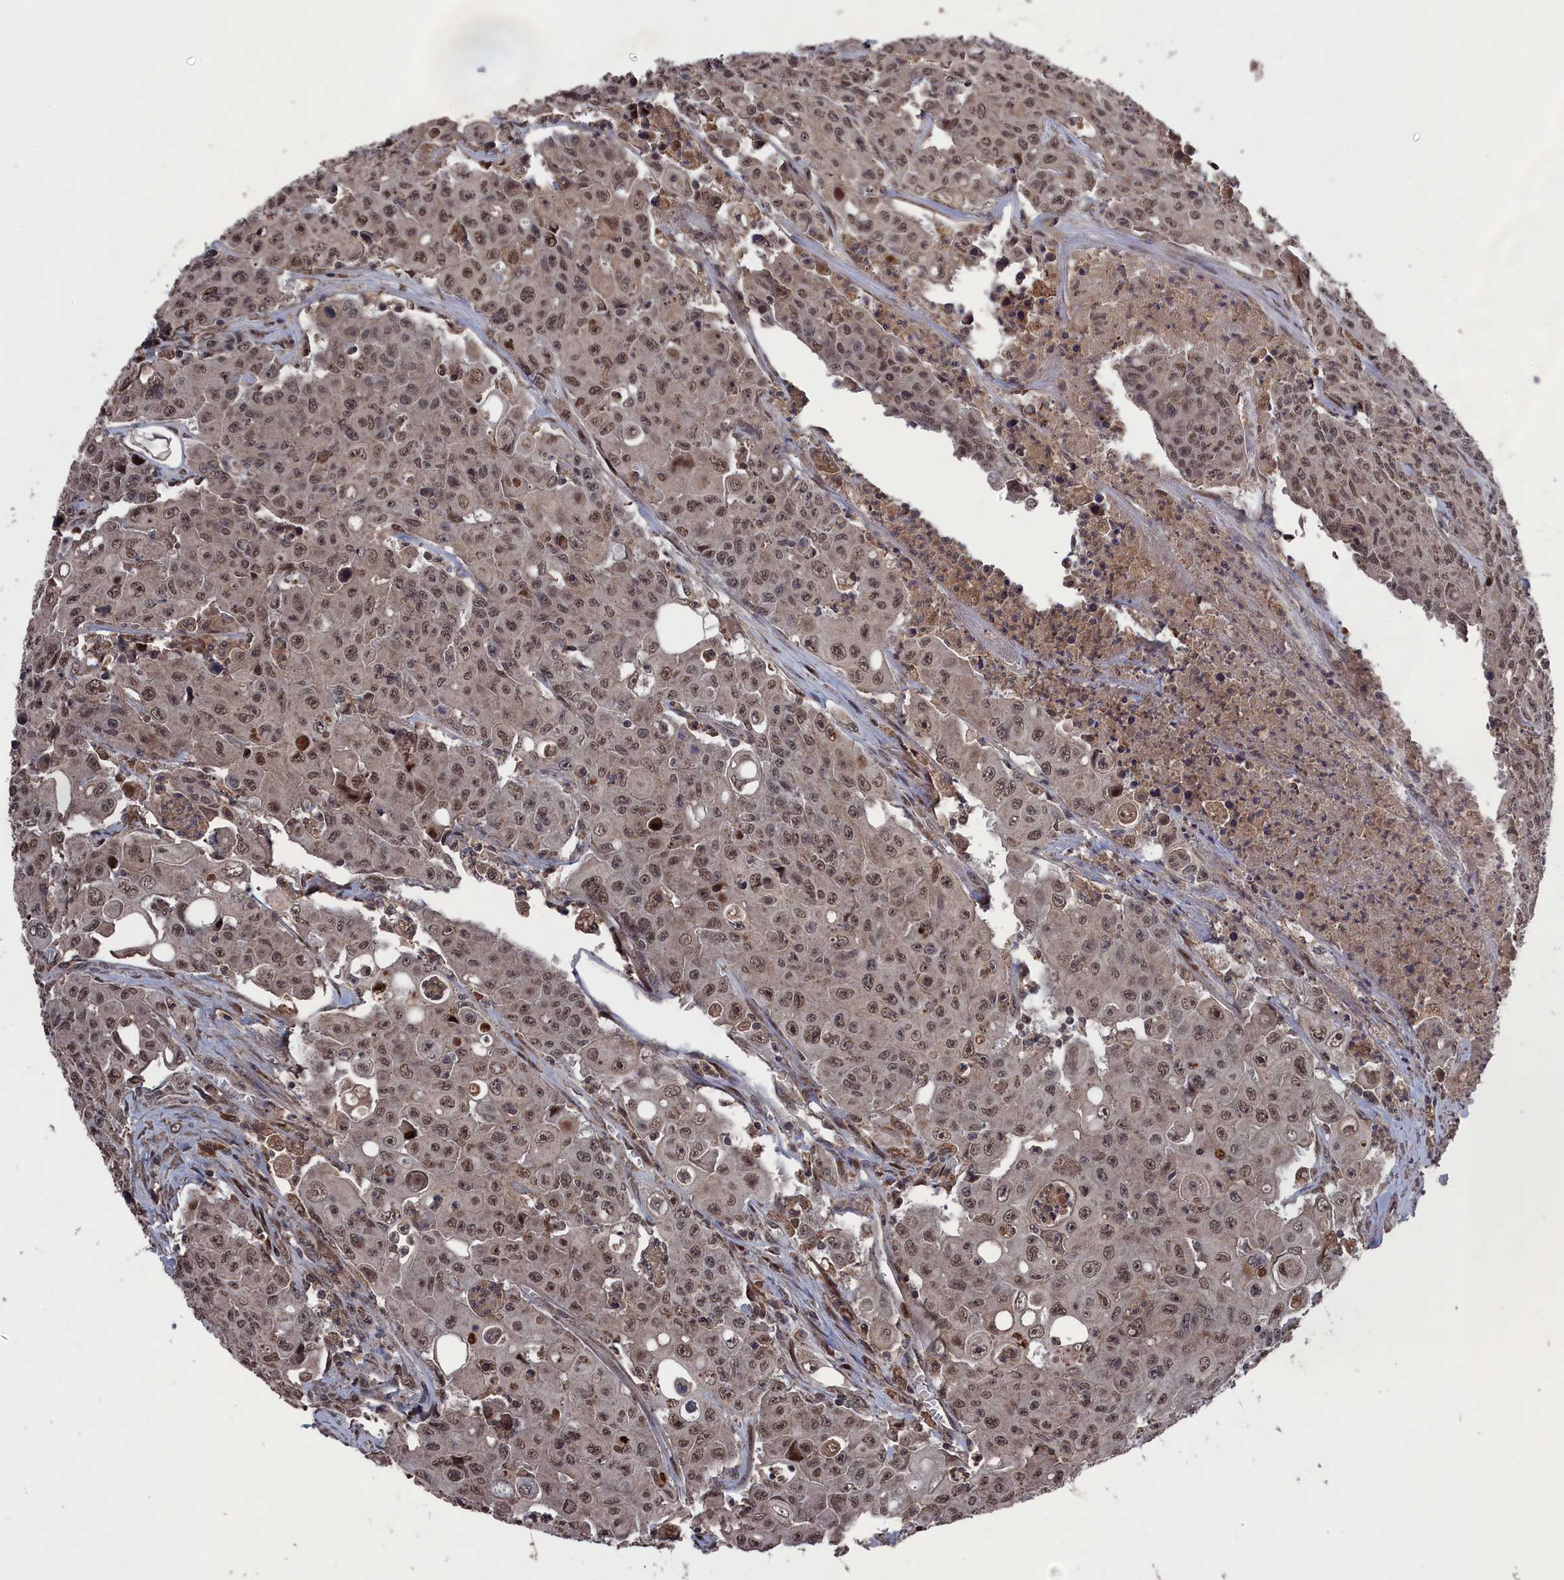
{"staining": {"intensity": "moderate", "quantity": ">75%", "location": "nuclear"}, "tissue": "colorectal cancer", "cell_type": "Tumor cells", "image_type": "cancer", "snomed": [{"axis": "morphology", "description": "Adenocarcinoma, NOS"}, {"axis": "topography", "description": "Colon"}], "caption": "There is medium levels of moderate nuclear staining in tumor cells of colorectal cancer, as demonstrated by immunohistochemical staining (brown color).", "gene": "CEACAM21", "patient": {"sex": "male", "age": 51}}